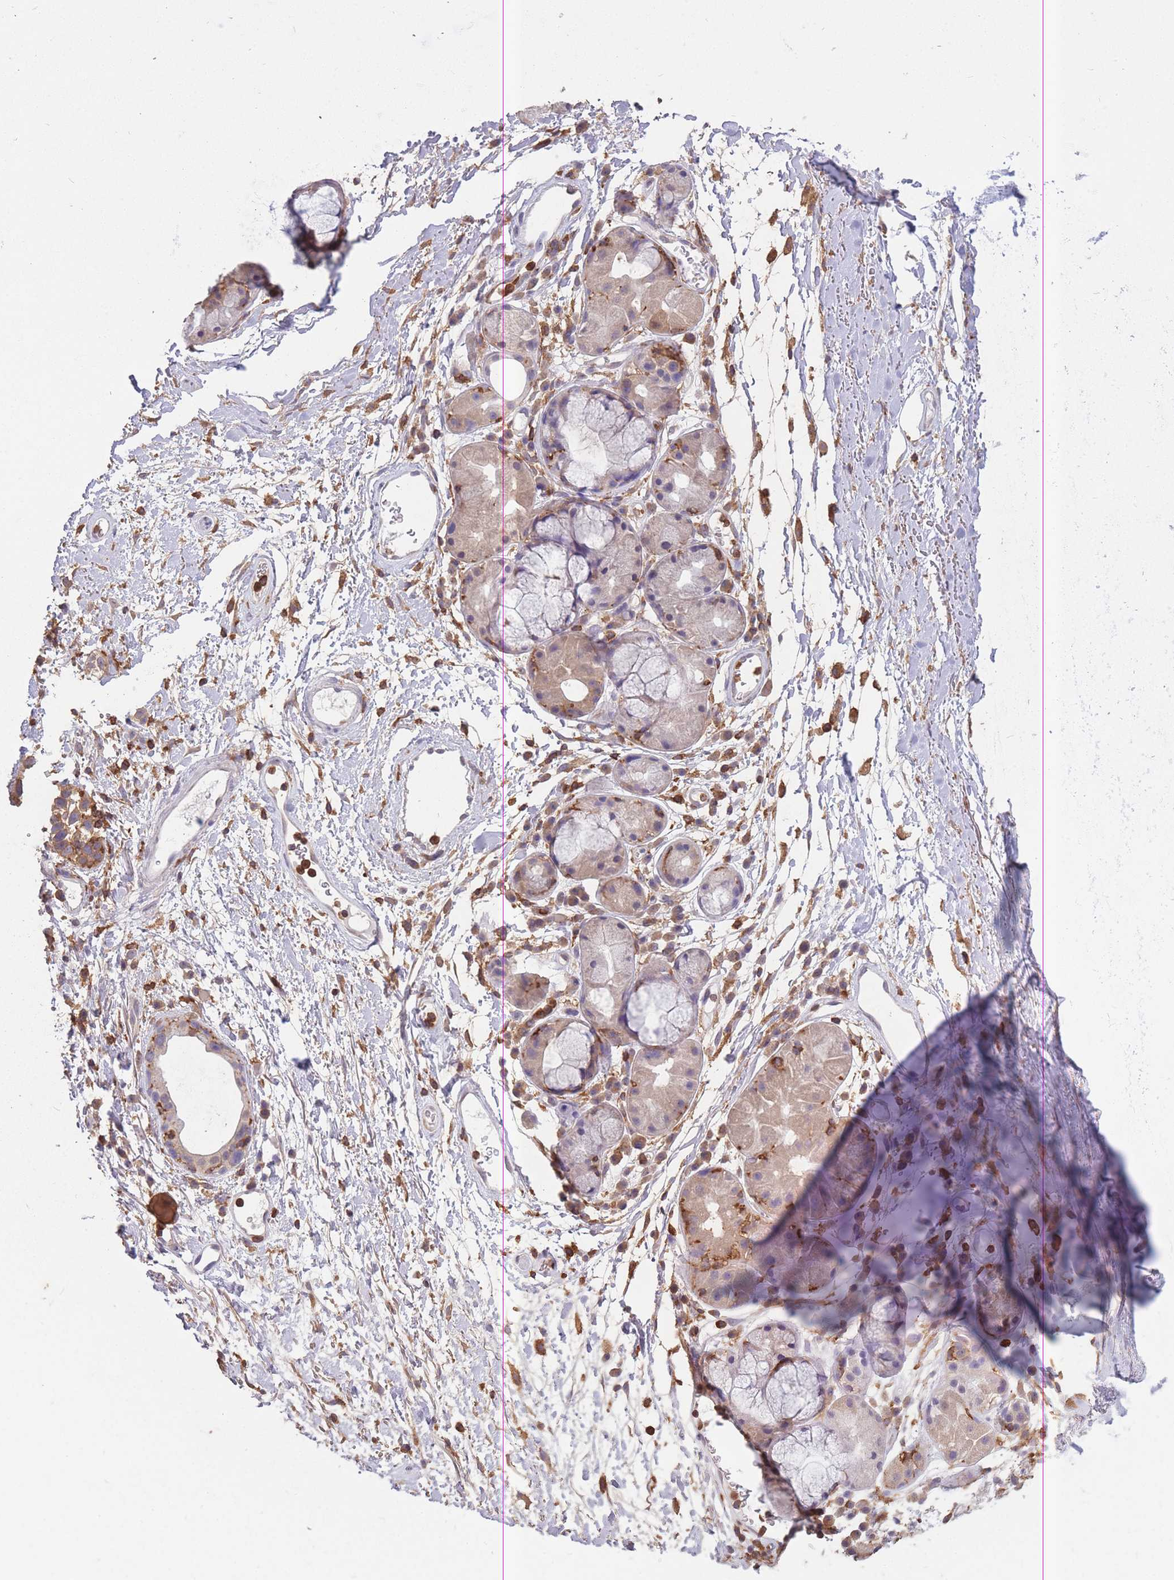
{"staining": {"intensity": "negative", "quantity": "none", "location": "none"}, "tissue": "adipose tissue", "cell_type": "Adipocytes", "image_type": "normal", "snomed": [{"axis": "morphology", "description": "Normal tissue, NOS"}, {"axis": "topography", "description": "Cartilage tissue"}], "caption": "Immunohistochemical staining of benign adipose tissue reveals no significant expression in adipocytes.", "gene": "GMIP", "patient": {"sex": "male", "age": 80}}